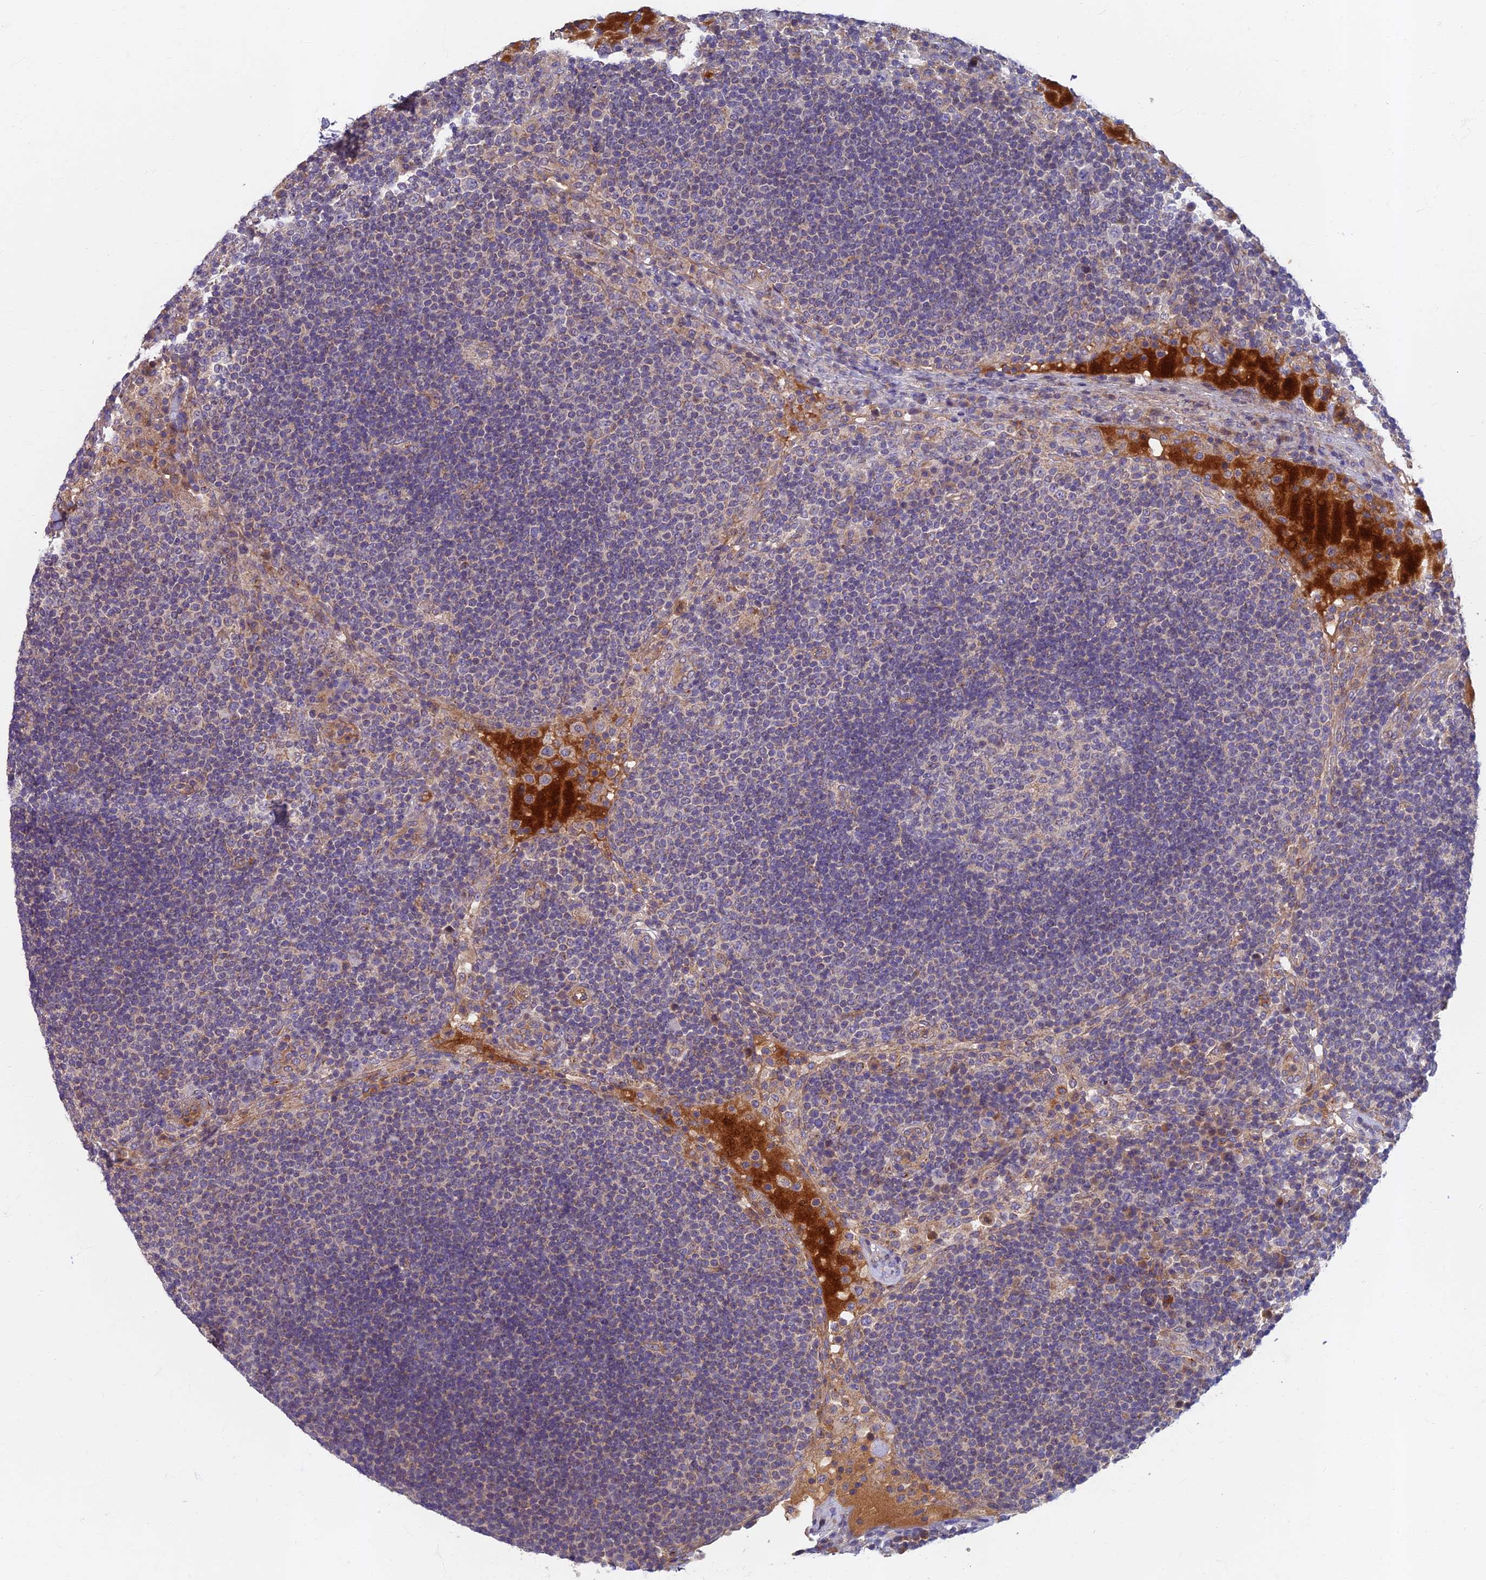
{"staining": {"intensity": "negative", "quantity": "none", "location": "none"}, "tissue": "lymph node", "cell_type": "Germinal center cells", "image_type": "normal", "snomed": [{"axis": "morphology", "description": "Normal tissue, NOS"}, {"axis": "topography", "description": "Lymph node"}], "caption": "Immunohistochemistry (IHC) histopathology image of unremarkable human lymph node stained for a protein (brown), which displays no positivity in germinal center cells.", "gene": "SOGA1", "patient": {"sex": "female", "age": 53}}